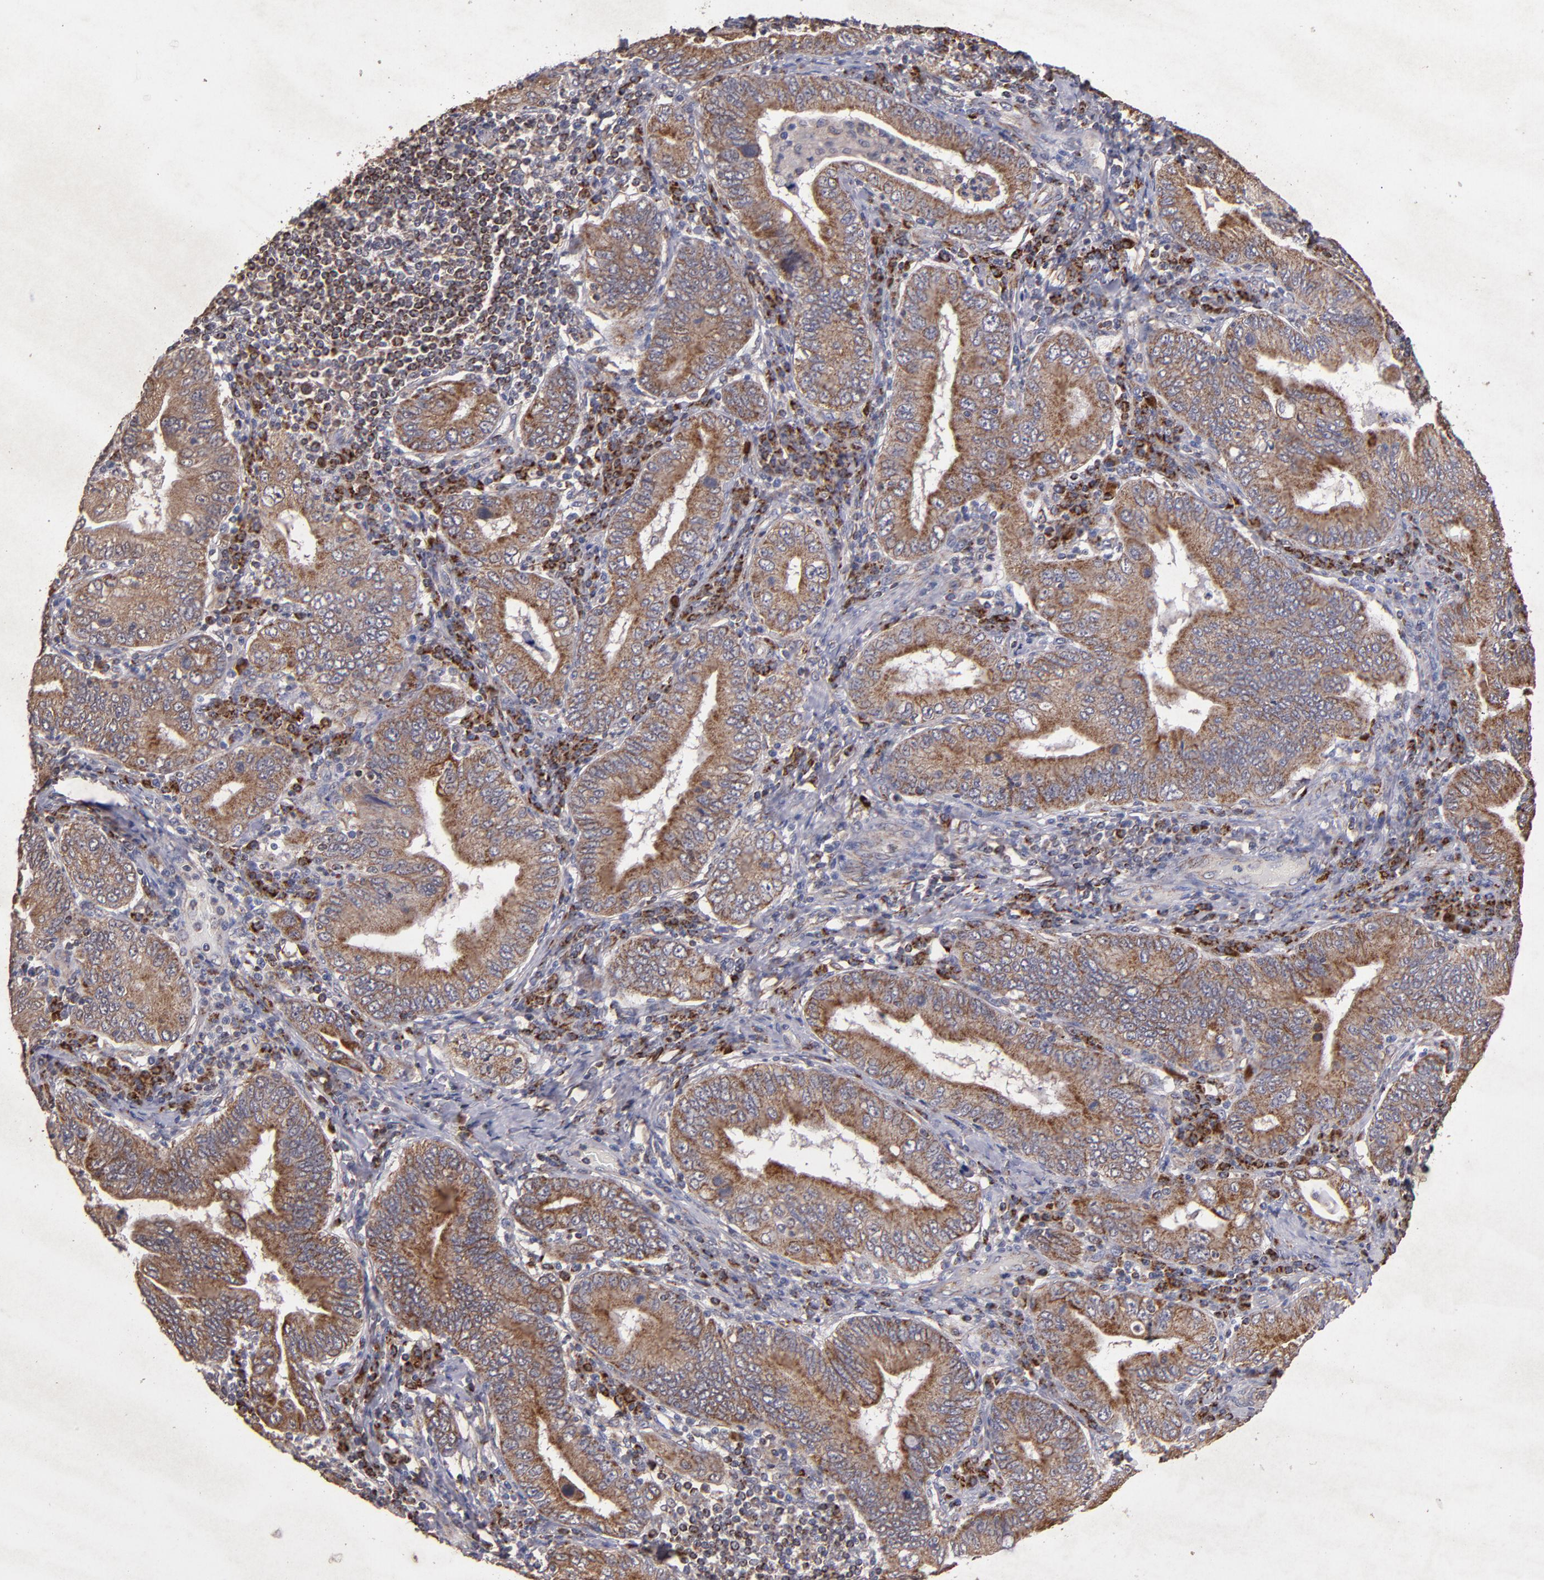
{"staining": {"intensity": "moderate", "quantity": ">75%", "location": "cytoplasmic/membranous"}, "tissue": "stomach cancer", "cell_type": "Tumor cells", "image_type": "cancer", "snomed": [{"axis": "morphology", "description": "Normal tissue, NOS"}, {"axis": "morphology", "description": "Adenocarcinoma, NOS"}, {"axis": "topography", "description": "Esophagus"}, {"axis": "topography", "description": "Stomach, upper"}, {"axis": "topography", "description": "Peripheral nerve tissue"}], "caption": "A brown stain shows moderate cytoplasmic/membranous expression of a protein in human stomach cancer (adenocarcinoma) tumor cells. The staining was performed using DAB, with brown indicating positive protein expression. Nuclei are stained blue with hematoxylin.", "gene": "TIMM9", "patient": {"sex": "male", "age": 62}}